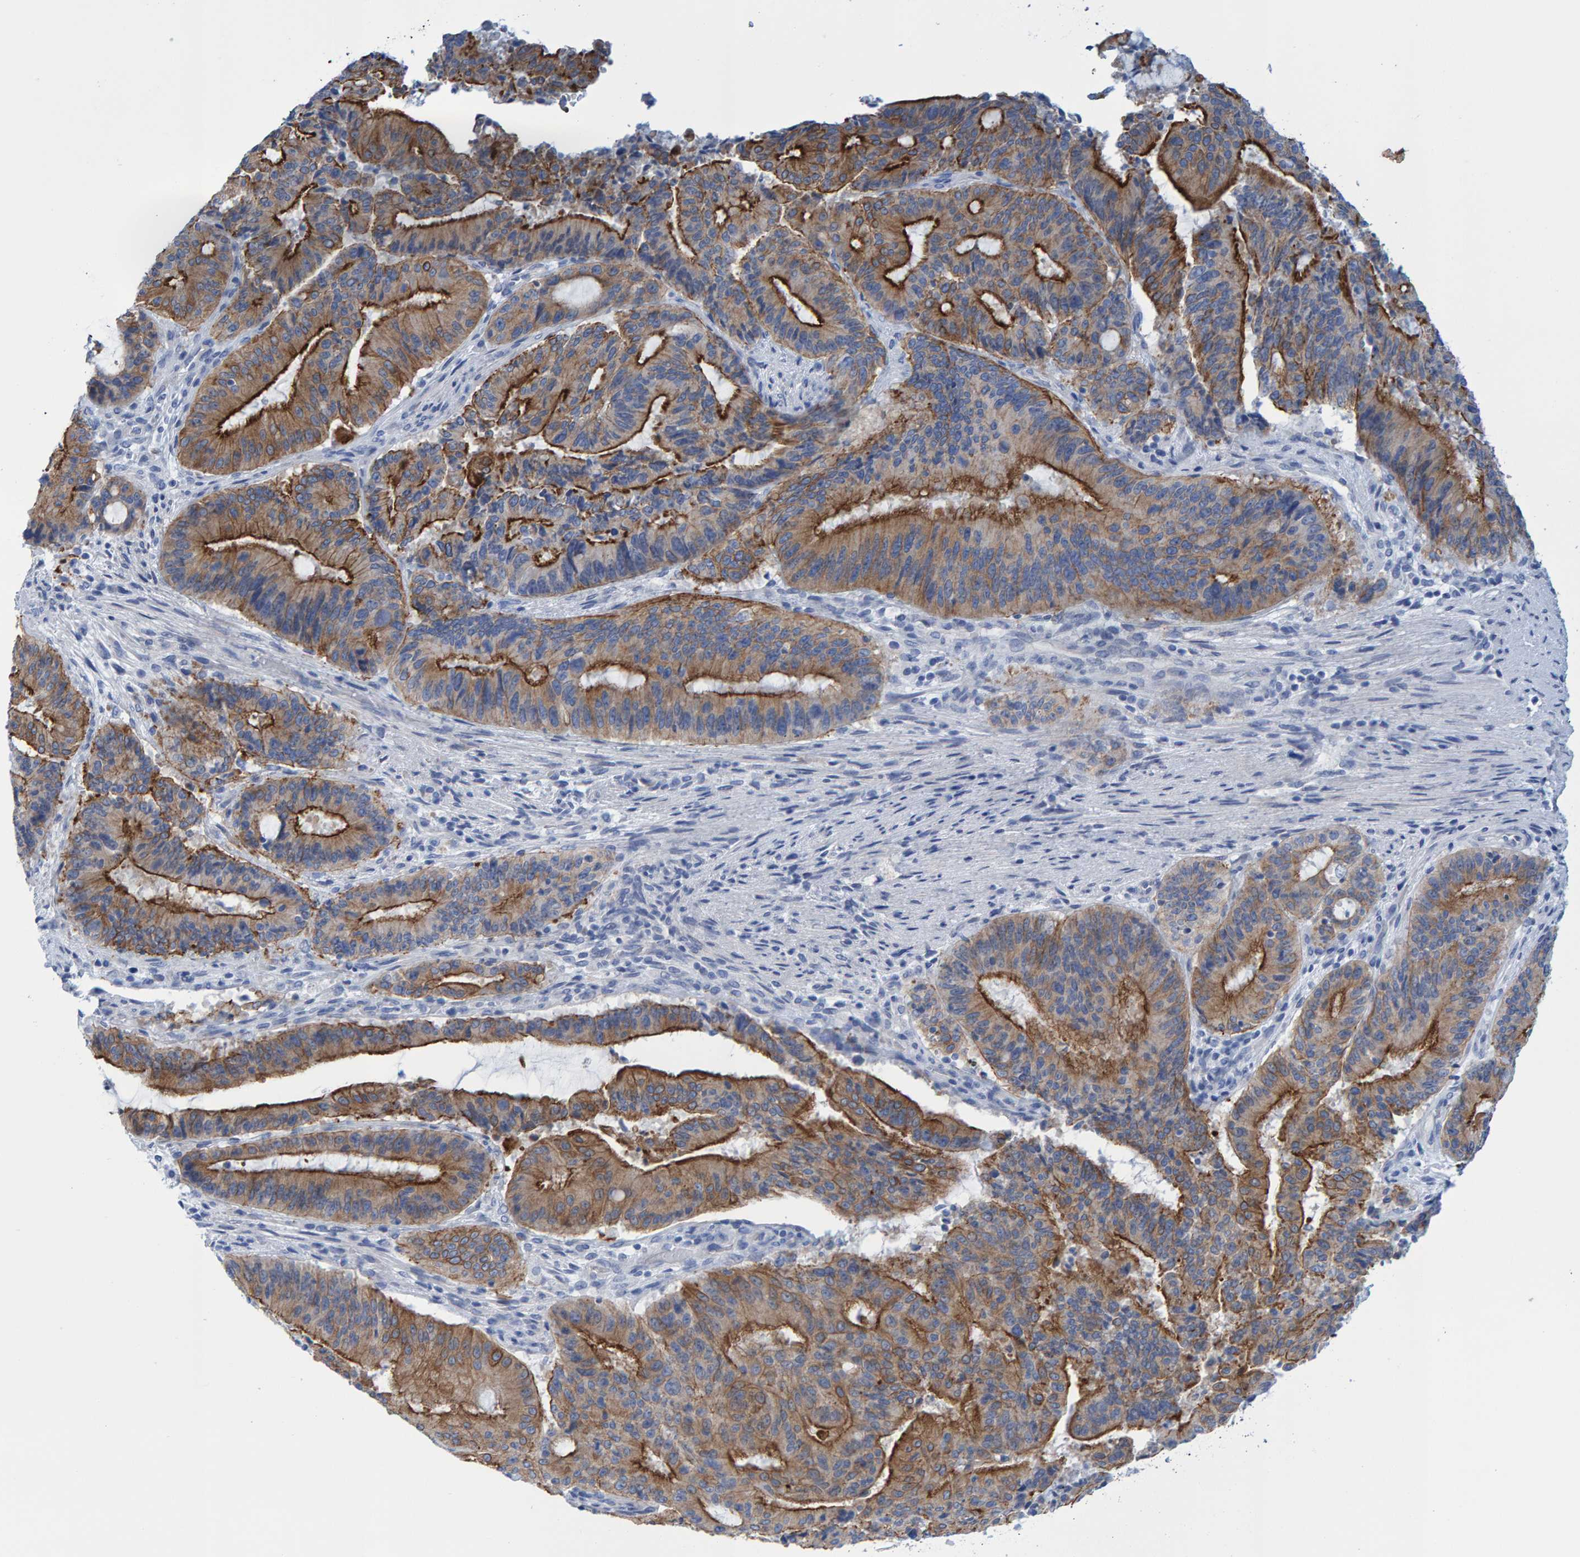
{"staining": {"intensity": "strong", "quantity": "25%-75%", "location": "cytoplasmic/membranous"}, "tissue": "liver cancer", "cell_type": "Tumor cells", "image_type": "cancer", "snomed": [{"axis": "morphology", "description": "Normal tissue, NOS"}, {"axis": "morphology", "description": "Cholangiocarcinoma"}, {"axis": "topography", "description": "Liver"}, {"axis": "topography", "description": "Peripheral nerve tissue"}], "caption": "Immunohistochemical staining of human cholangiocarcinoma (liver) displays high levels of strong cytoplasmic/membranous positivity in about 25%-75% of tumor cells. The protein of interest is shown in brown color, while the nuclei are stained blue.", "gene": "JAKMIP3", "patient": {"sex": "female", "age": 73}}